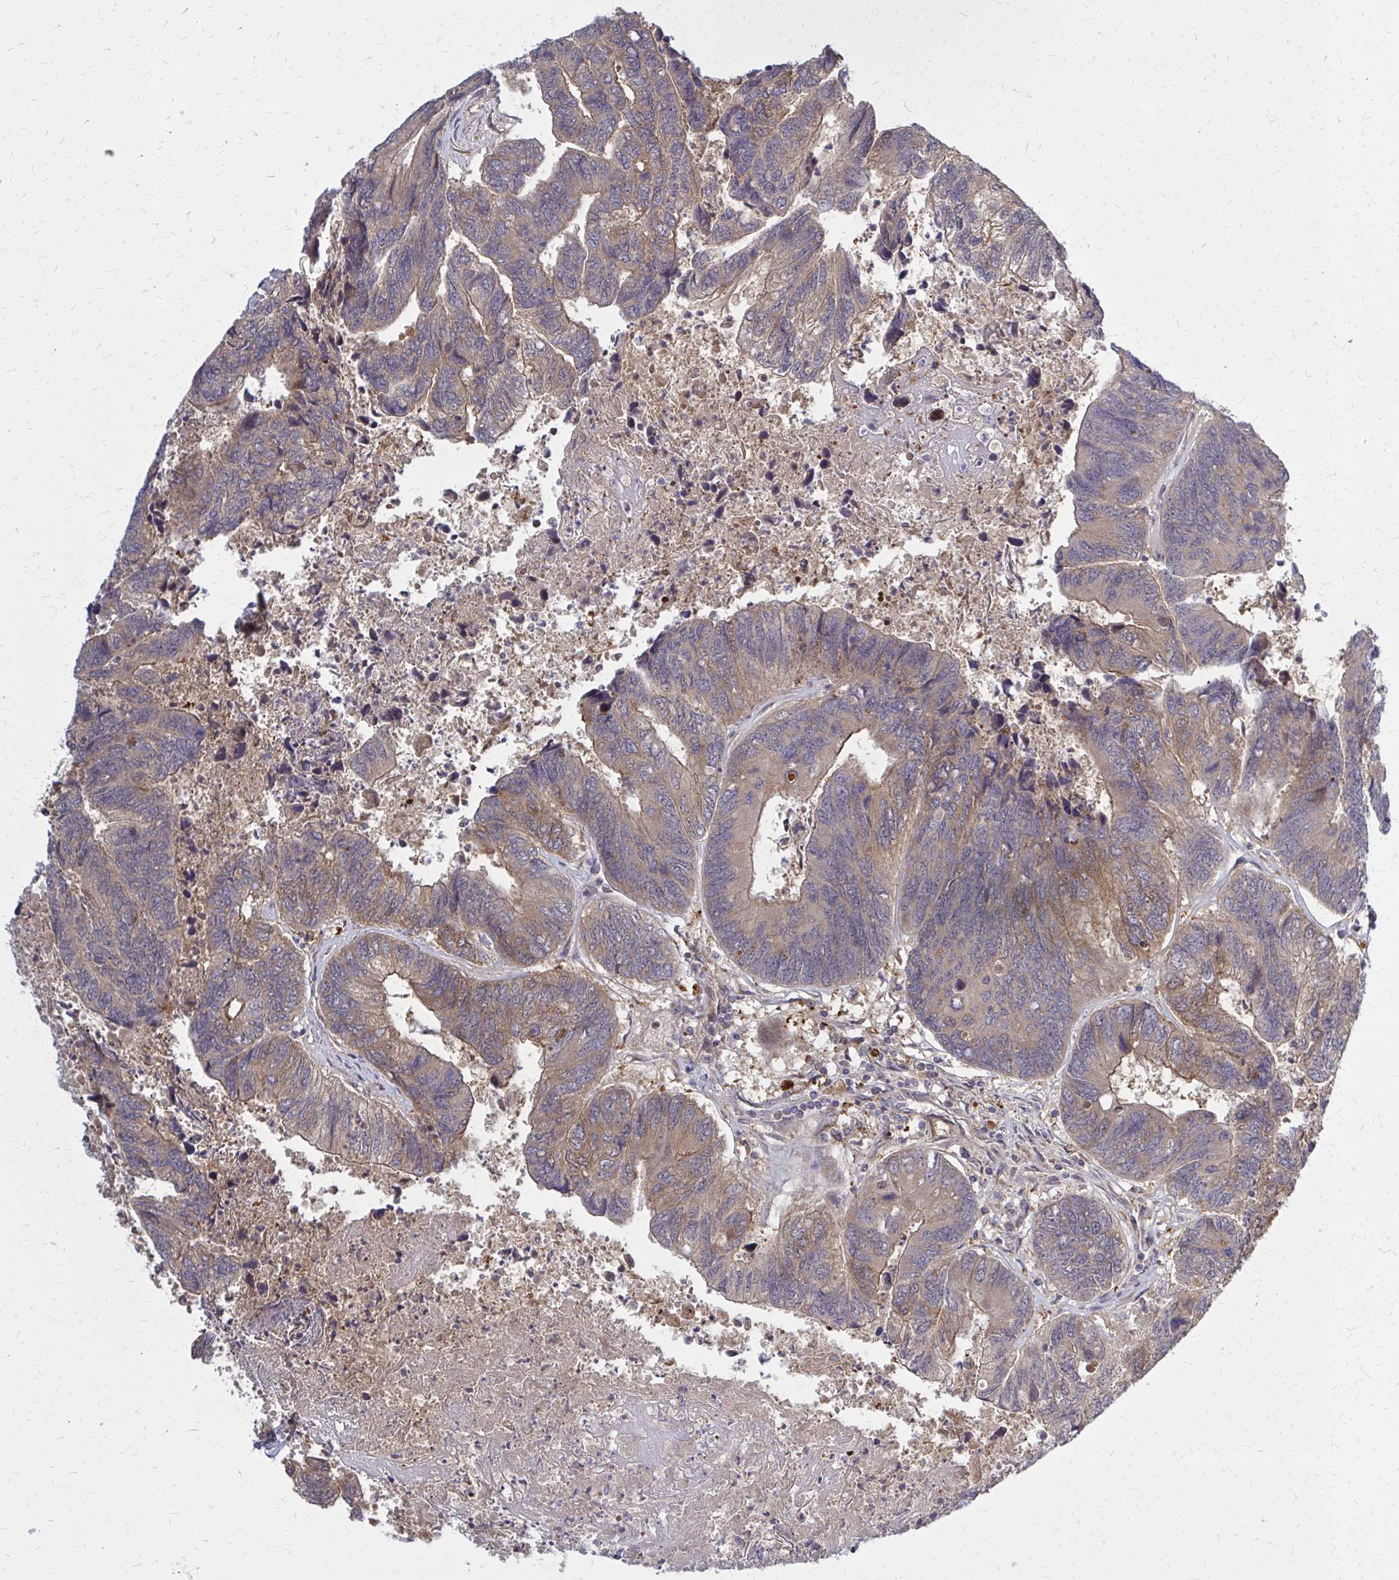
{"staining": {"intensity": "moderate", "quantity": "25%-75%", "location": "cytoplasmic/membranous"}, "tissue": "colorectal cancer", "cell_type": "Tumor cells", "image_type": "cancer", "snomed": [{"axis": "morphology", "description": "Adenocarcinoma, NOS"}, {"axis": "topography", "description": "Colon"}], "caption": "There is medium levels of moderate cytoplasmic/membranous staining in tumor cells of colorectal adenocarcinoma, as demonstrated by immunohistochemical staining (brown color).", "gene": "DBI", "patient": {"sex": "female", "age": 67}}